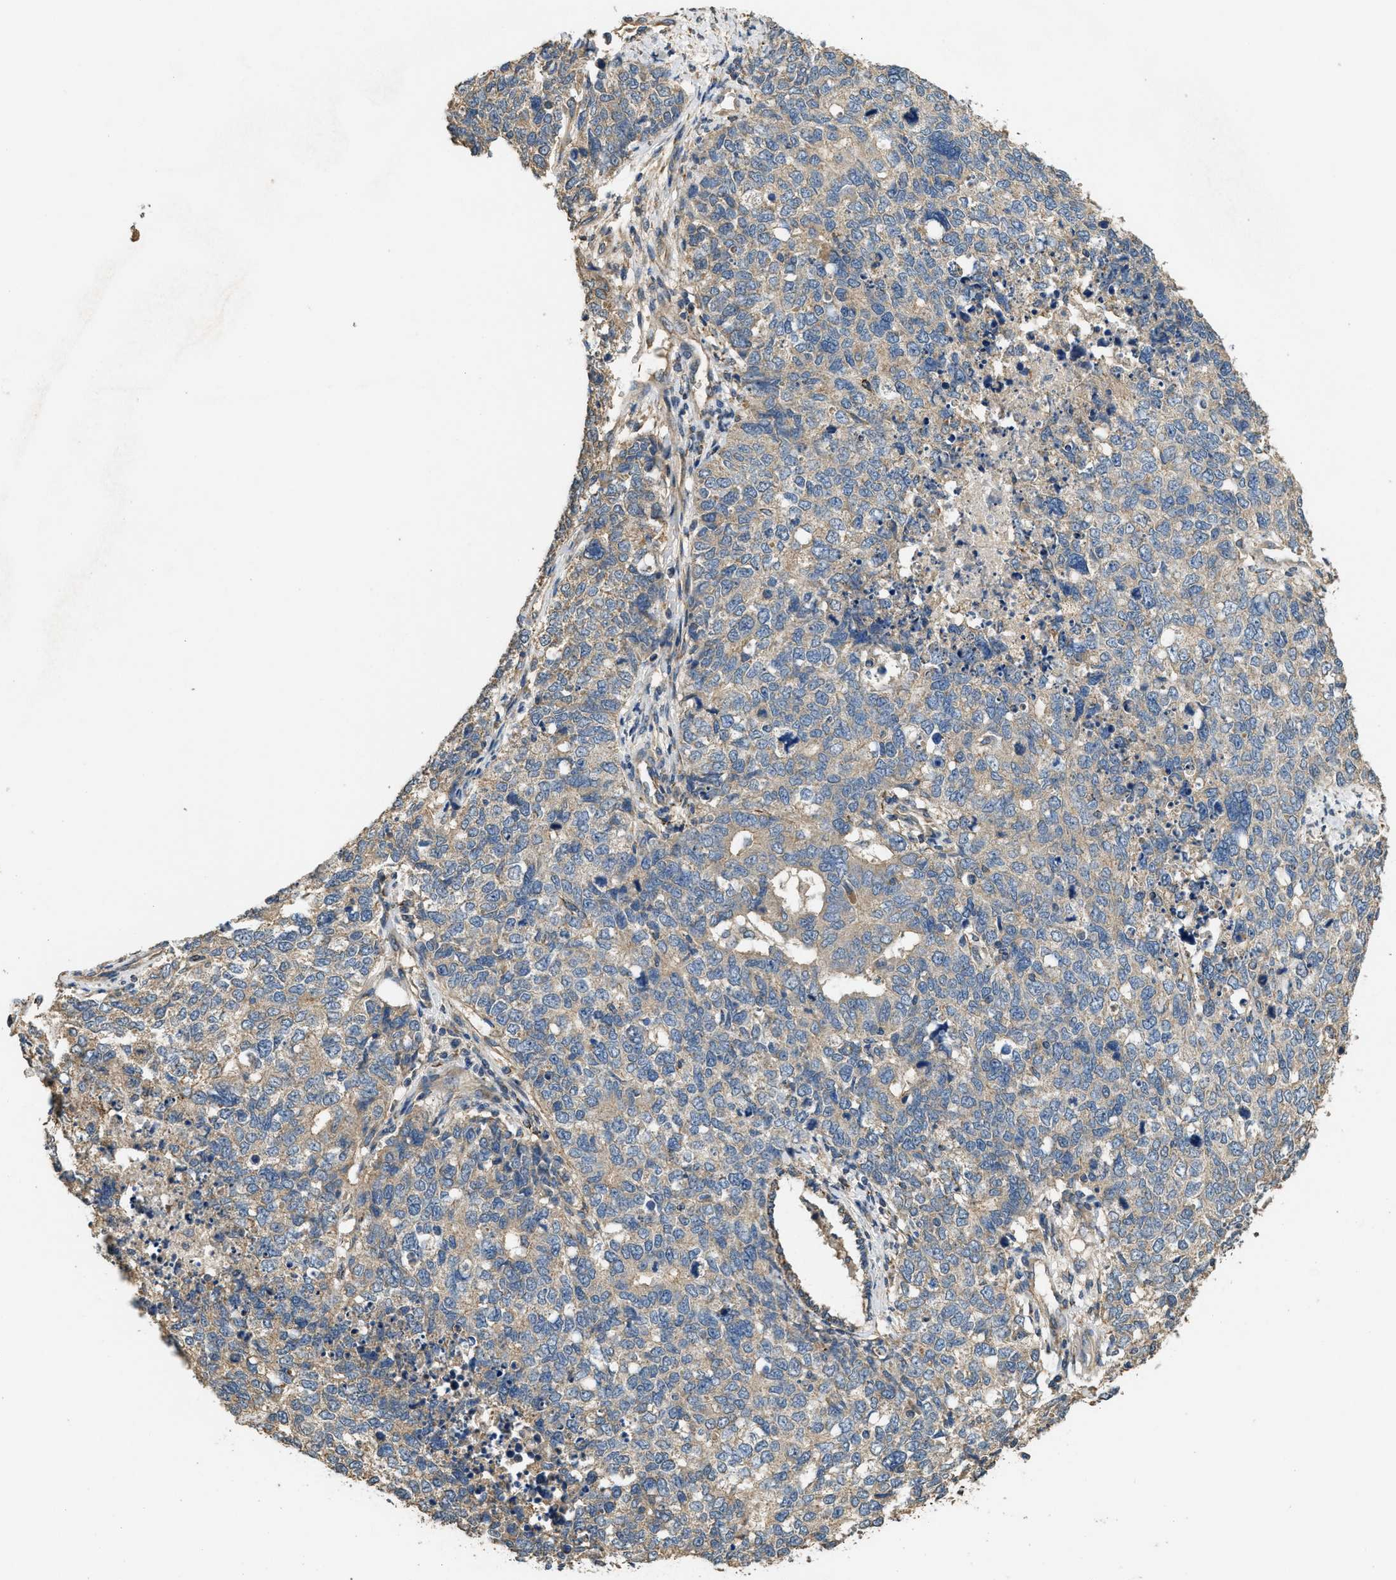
{"staining": {"intensity": "weak", "quantity": "<25%", "location": "cytoplasmic/membranous"}, "tissue": "cervical cancer", "cell_type": "Tumor cells", "image_type": "cancer", "snomed": [{"axis": "morphology", "description": "Squamous cell carcinoma, NOS"}, {"axis": "topography", "description": "Cervix"}], "caption": "High power microscopy image of an immunohistochemistry (IHC) histopathology image of cervical cancer, revealing no significant staining in tumor cells. (DAB (3,3'-diaminobenzidine) IHC with hematoxylin counter stain).", "gene": "THBS2", "patient": {"sex": "female", "age": 63}}